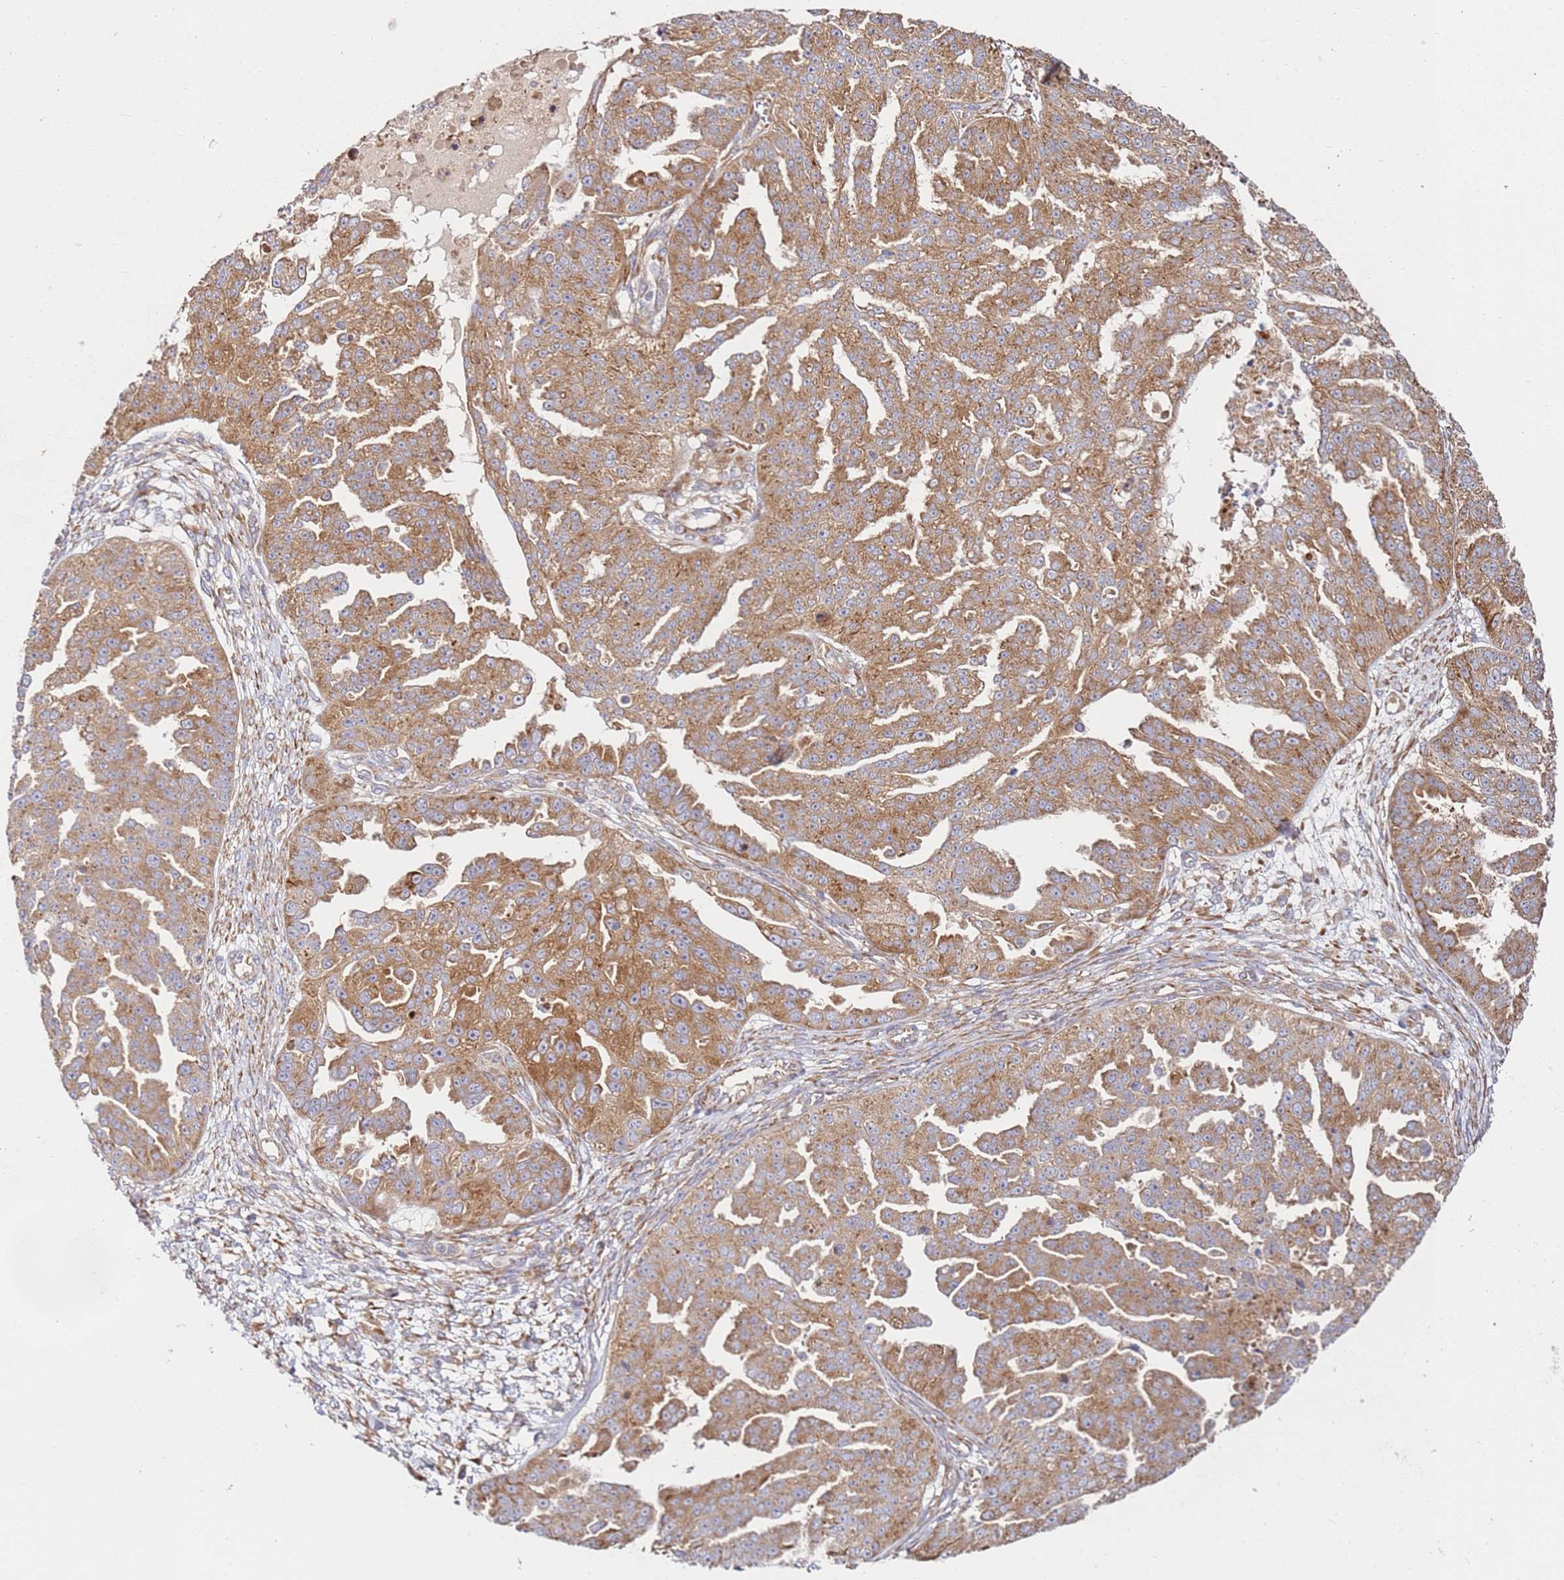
{"staining": {"intensity": "moderate", "quantity": ">75%", "location": "cytoplasmic/membranous"}, "tissue": "ovarian cancer", "cell_type": "Tumor cells", "image_type": "cancer", "snomed": [{"axis": "morphology", "description": "Cystadenocarcinoma, serous, NOS"}, {"axis": "topography", "description": "Ovary"}], "caption": "Protein expression analysis of human ovarian cancer (serous cystadenocarcinoma) reveals moderate cytoplasmic/membranous expression in about >75% of tumor cells. Ihc stains the protein in brown and the nuclei are stained blue.", "gene": "RPS3A", "patient": {"sex": "female", "age": 58}}